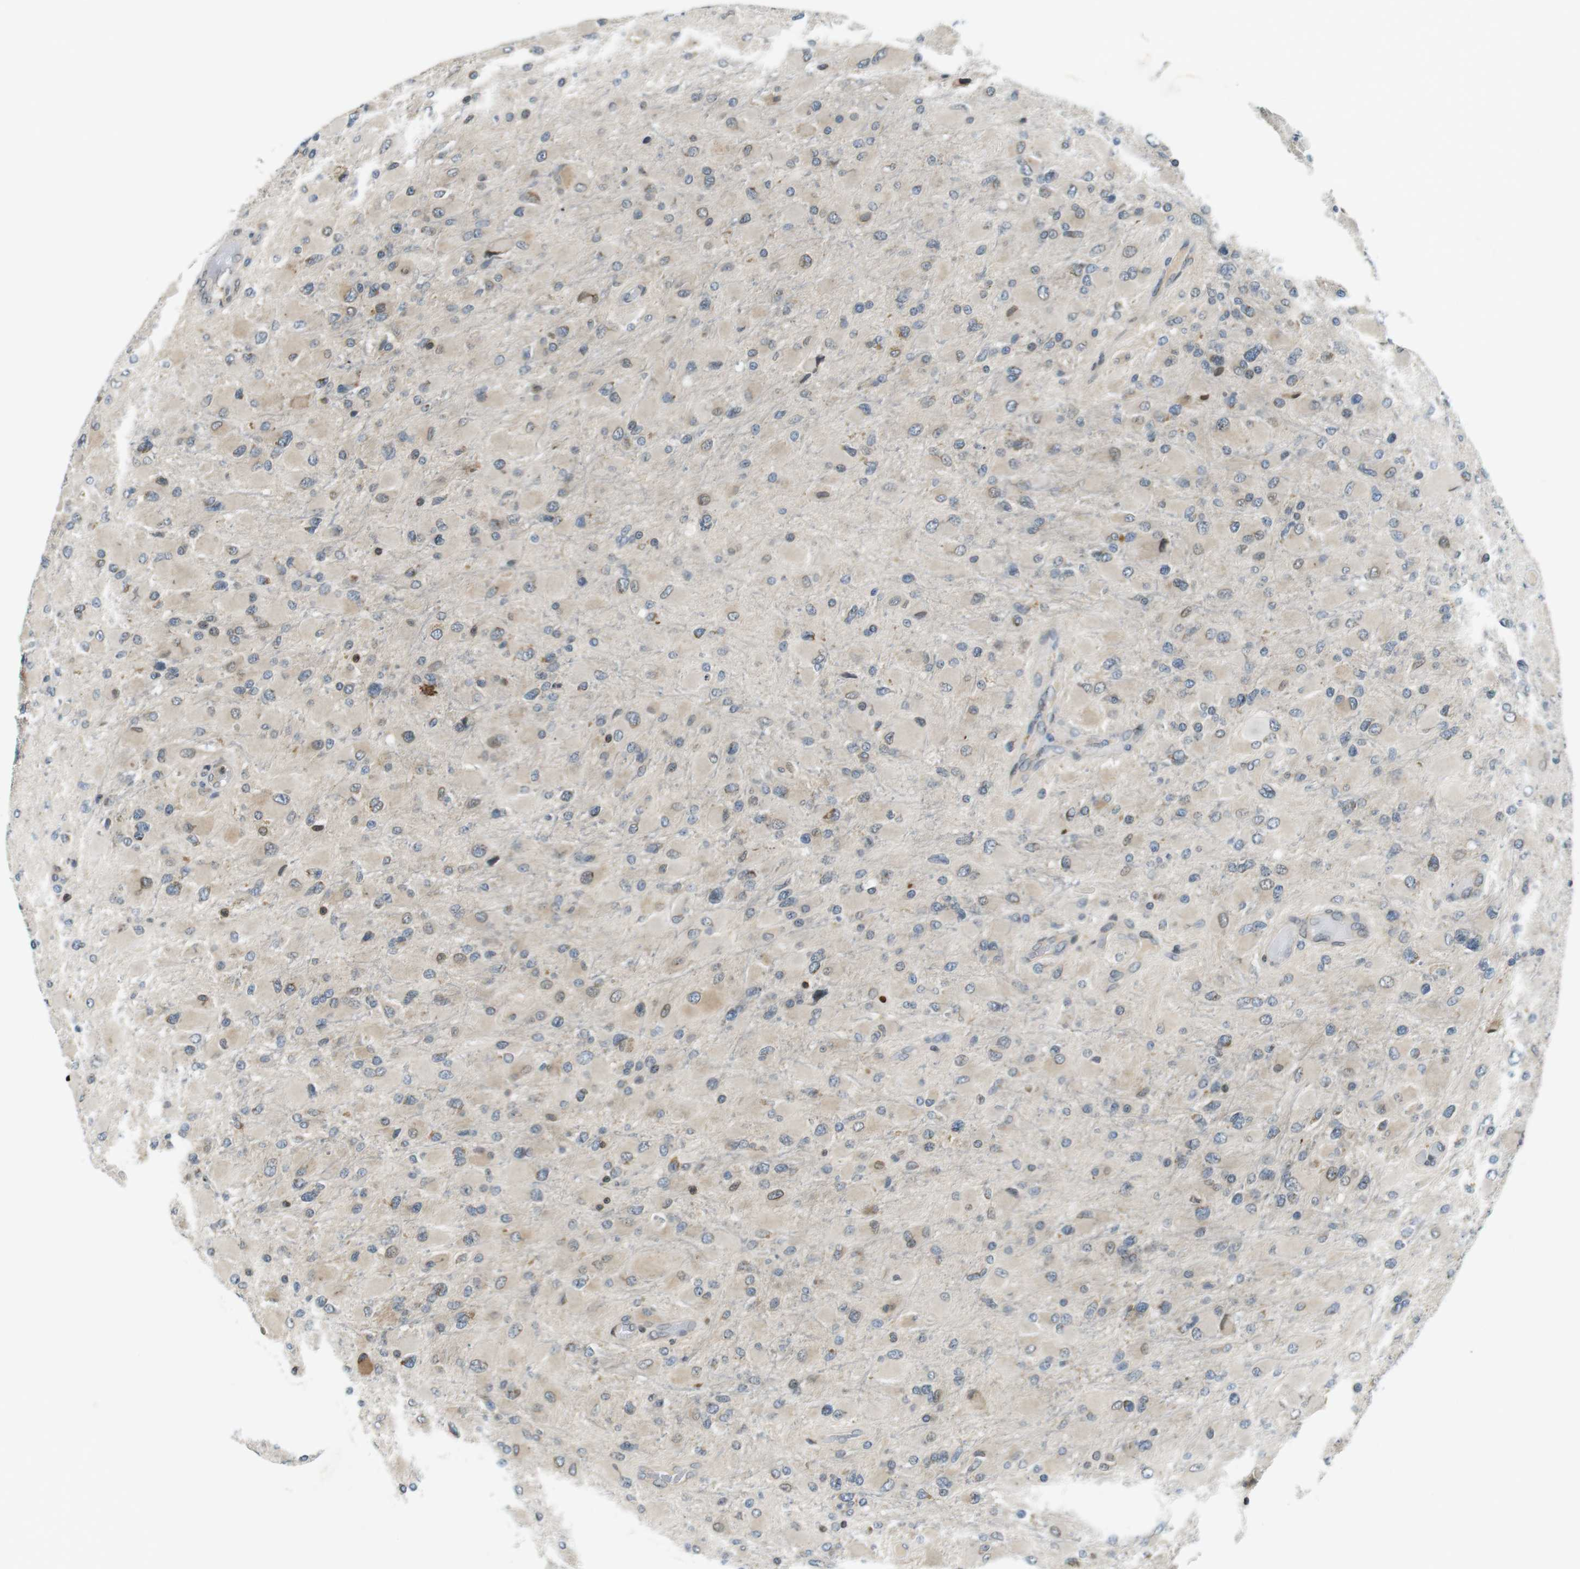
{"staining": {"intensity": "negative", "quantity": "none", "location": "none"}, "tissue": "glioma", "cell_type": "Tumor cells", "image_type": "cancer", "snomed": [{"axis": "morphology", "description": "Glioma, malignant, High grade"}, {"axis": "topography", "description": "Cerebral cortex"}], "caption": "A micrograph of human glioma is negative for staining in tumor cells.", "gene": "TMX4", "patient": {"sex": "female", "age": 36}}